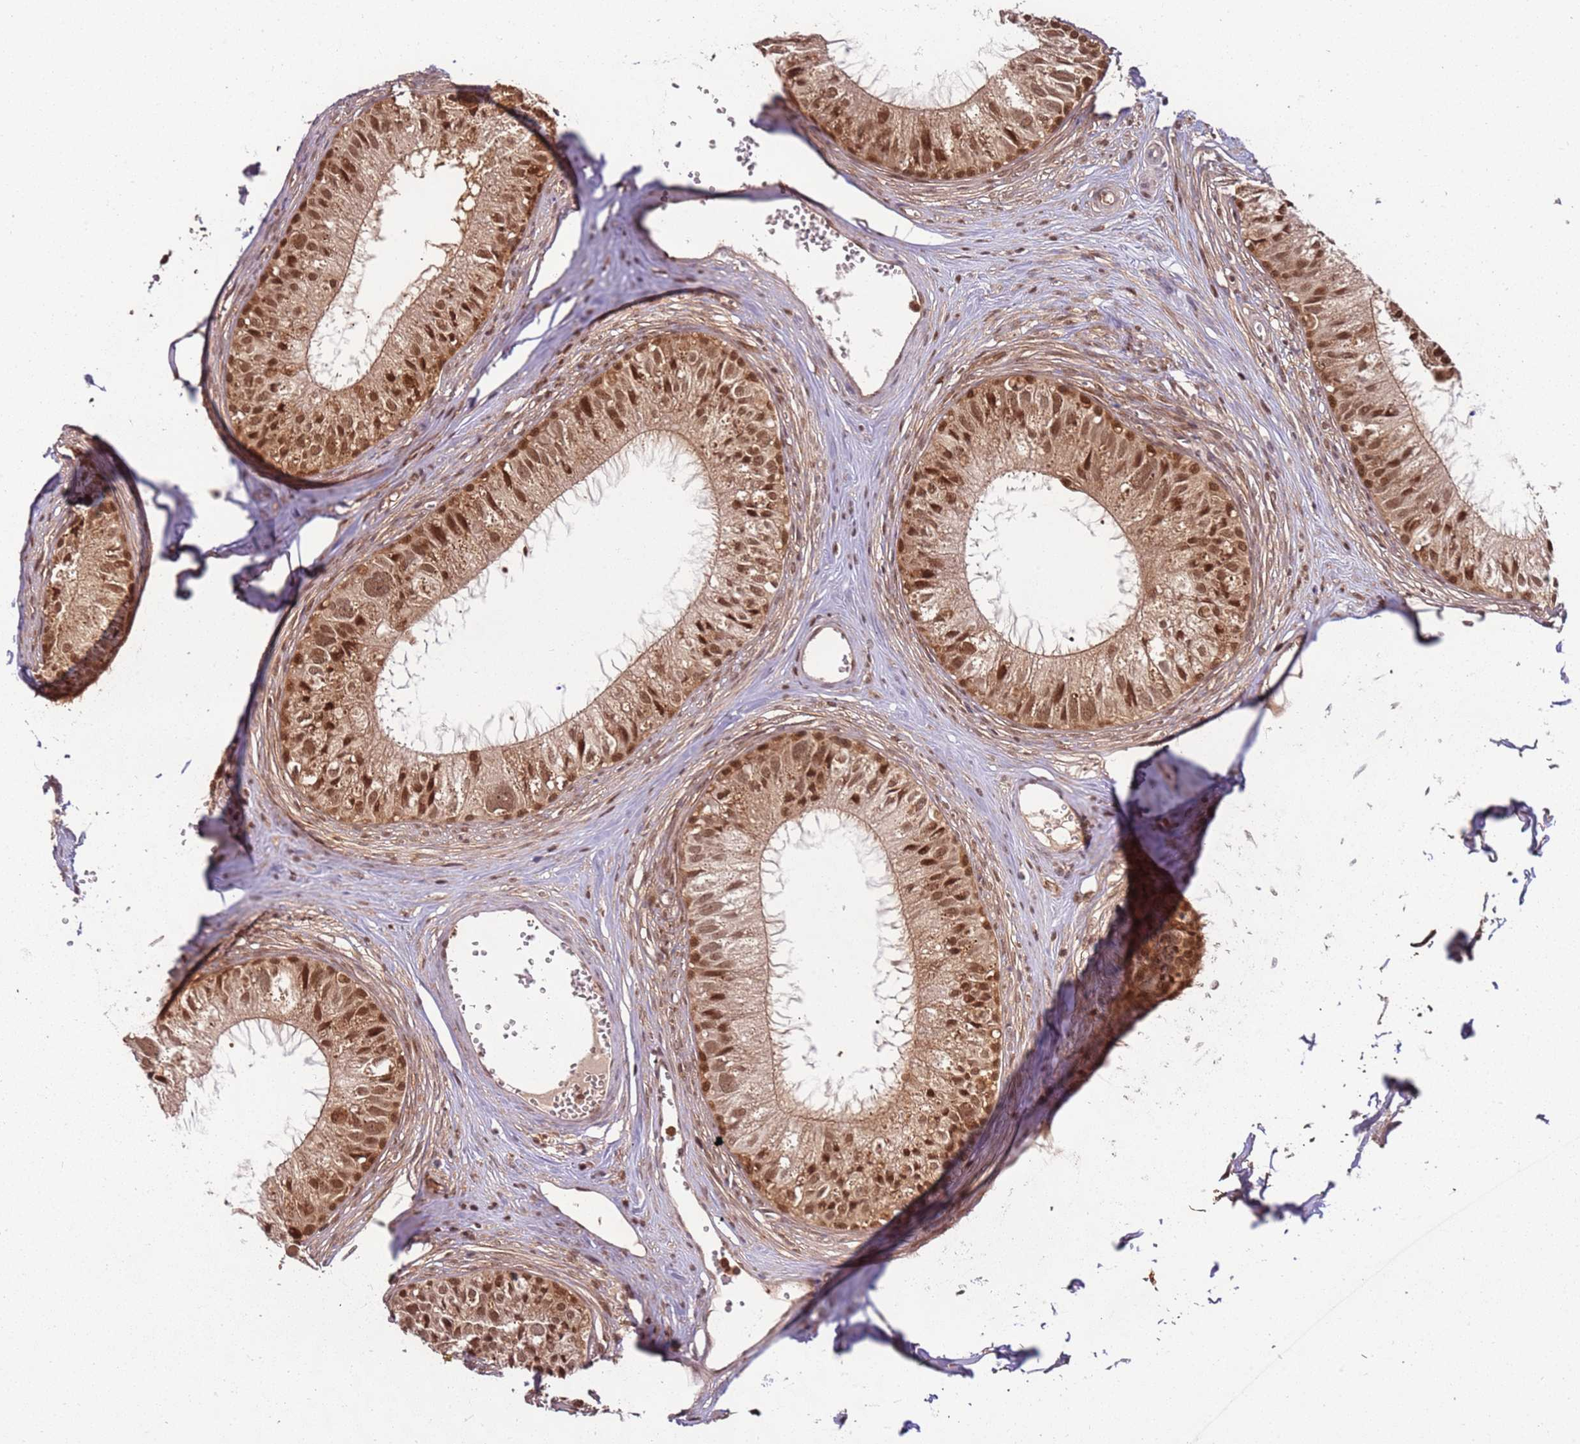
{"staining": {"intensity": "moderate", "quantity": ">75%", "location": "cytoplasmic/membranous,nuclear"}, "tissue": "epididymis", "cell_type": "Glandular cells", "image_type": "normal", "snomed": [{"axis": "morphology", "description": "Normal tissue, NOS"}, {"axis": "topography", "description": "Epididymis"}], "caption": "High-magnification brightfield microscopy of unremarkable epididymis stained with DAB (brown) and counterstained with hematoxylin (blue). glandular cells exhibit moderate cytoplasmic/membranous,nuclear expression is appreciated in about>75% of cells.", "gene": "PGLS", "patient": {"sex": "male", "age": 36}}